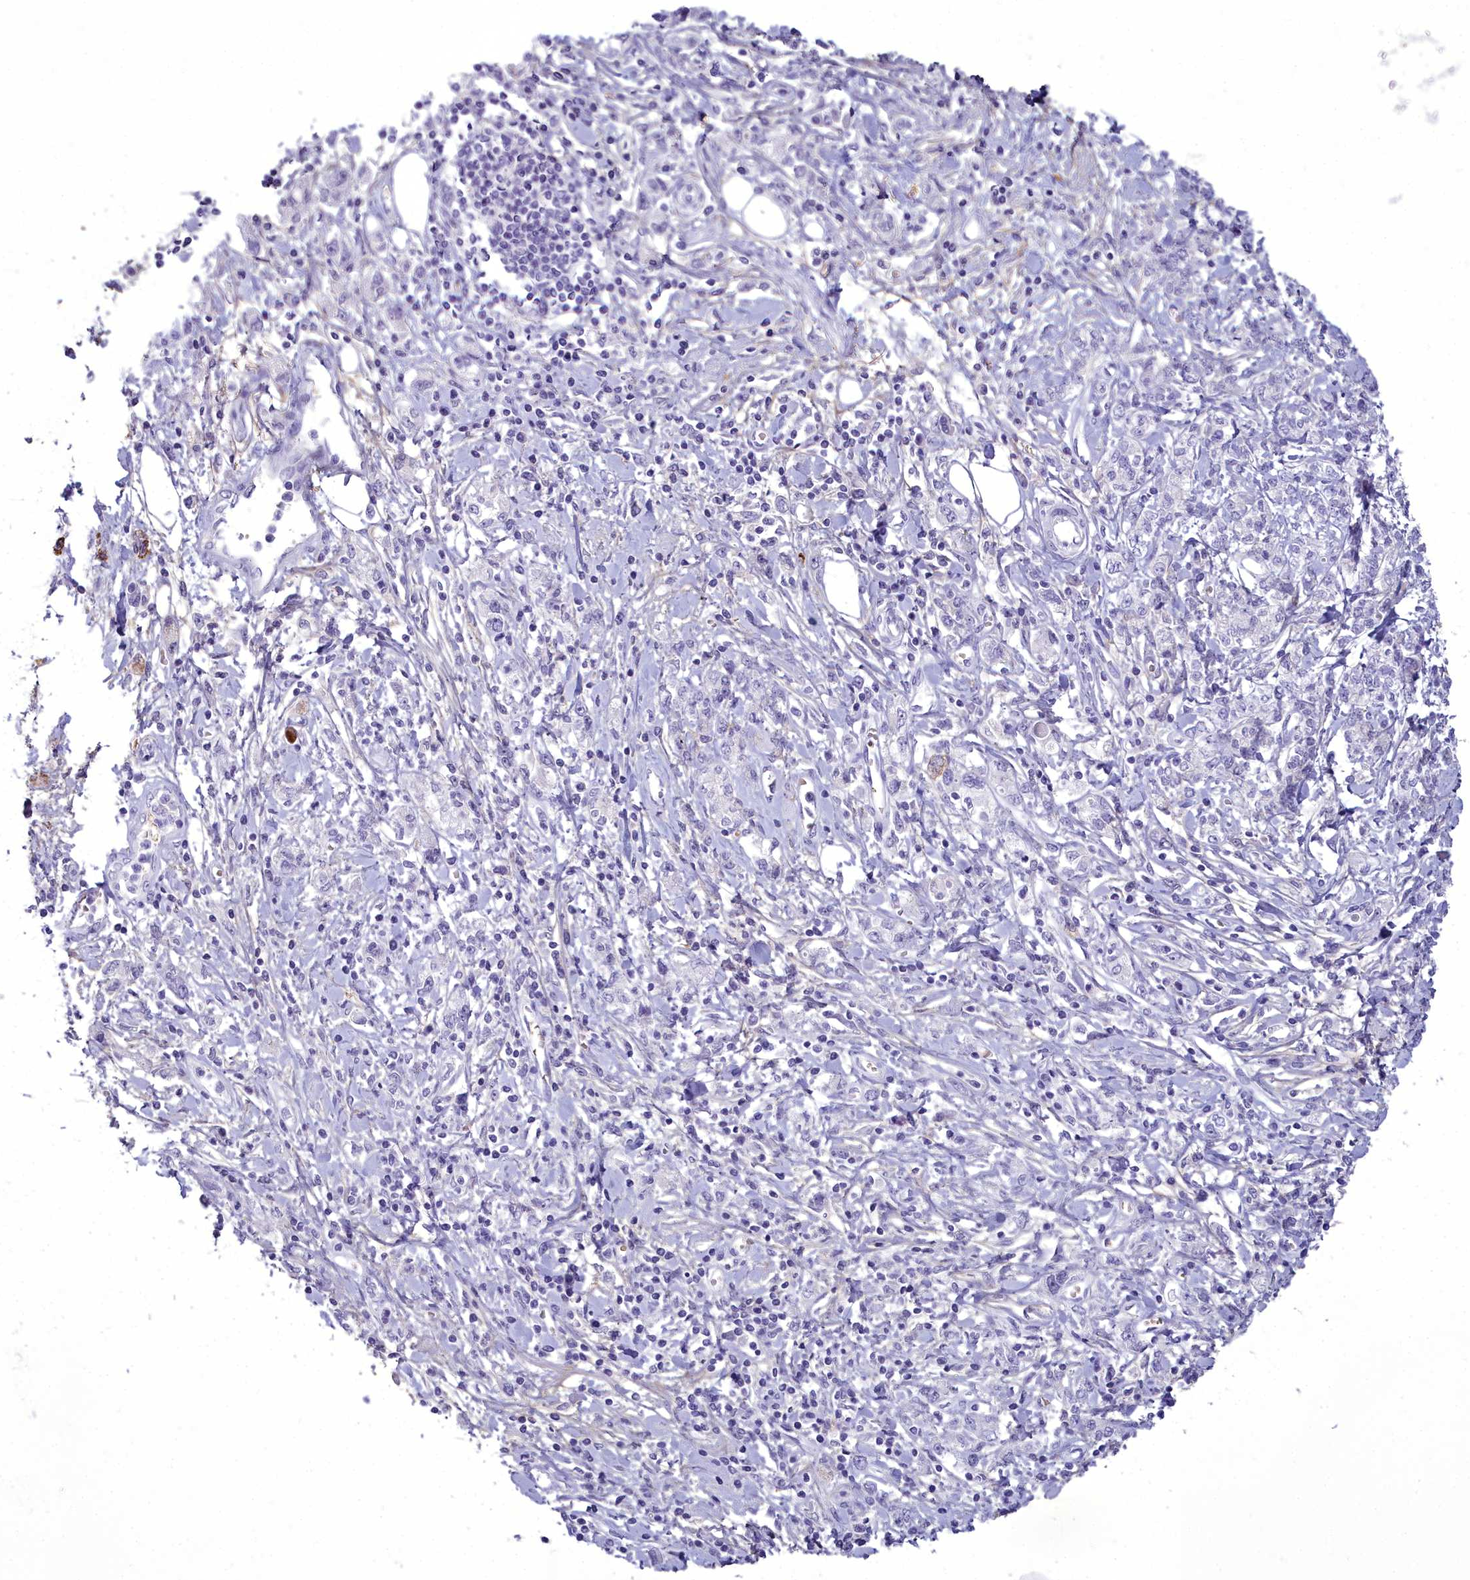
{"staining": {"intensity": "negative", "quantity": "none", "location": "none"}, "tissue": "stomach cancer", "cell_type": "Tumor cells", "image_type": "cancer", "snomed": [{"axis": "morphology", "description": "Adenocarcinoma, NOS"}, {"axis": "topography", "description": "Stomach"}], "caption": "The immunohistochemistry (IHC) photomicrograph has no significant staining in tumor cells of stomach adenocarcinoma tissue.", "gene": "OSTN", "patient": {"sex": "female", "age": 76}}